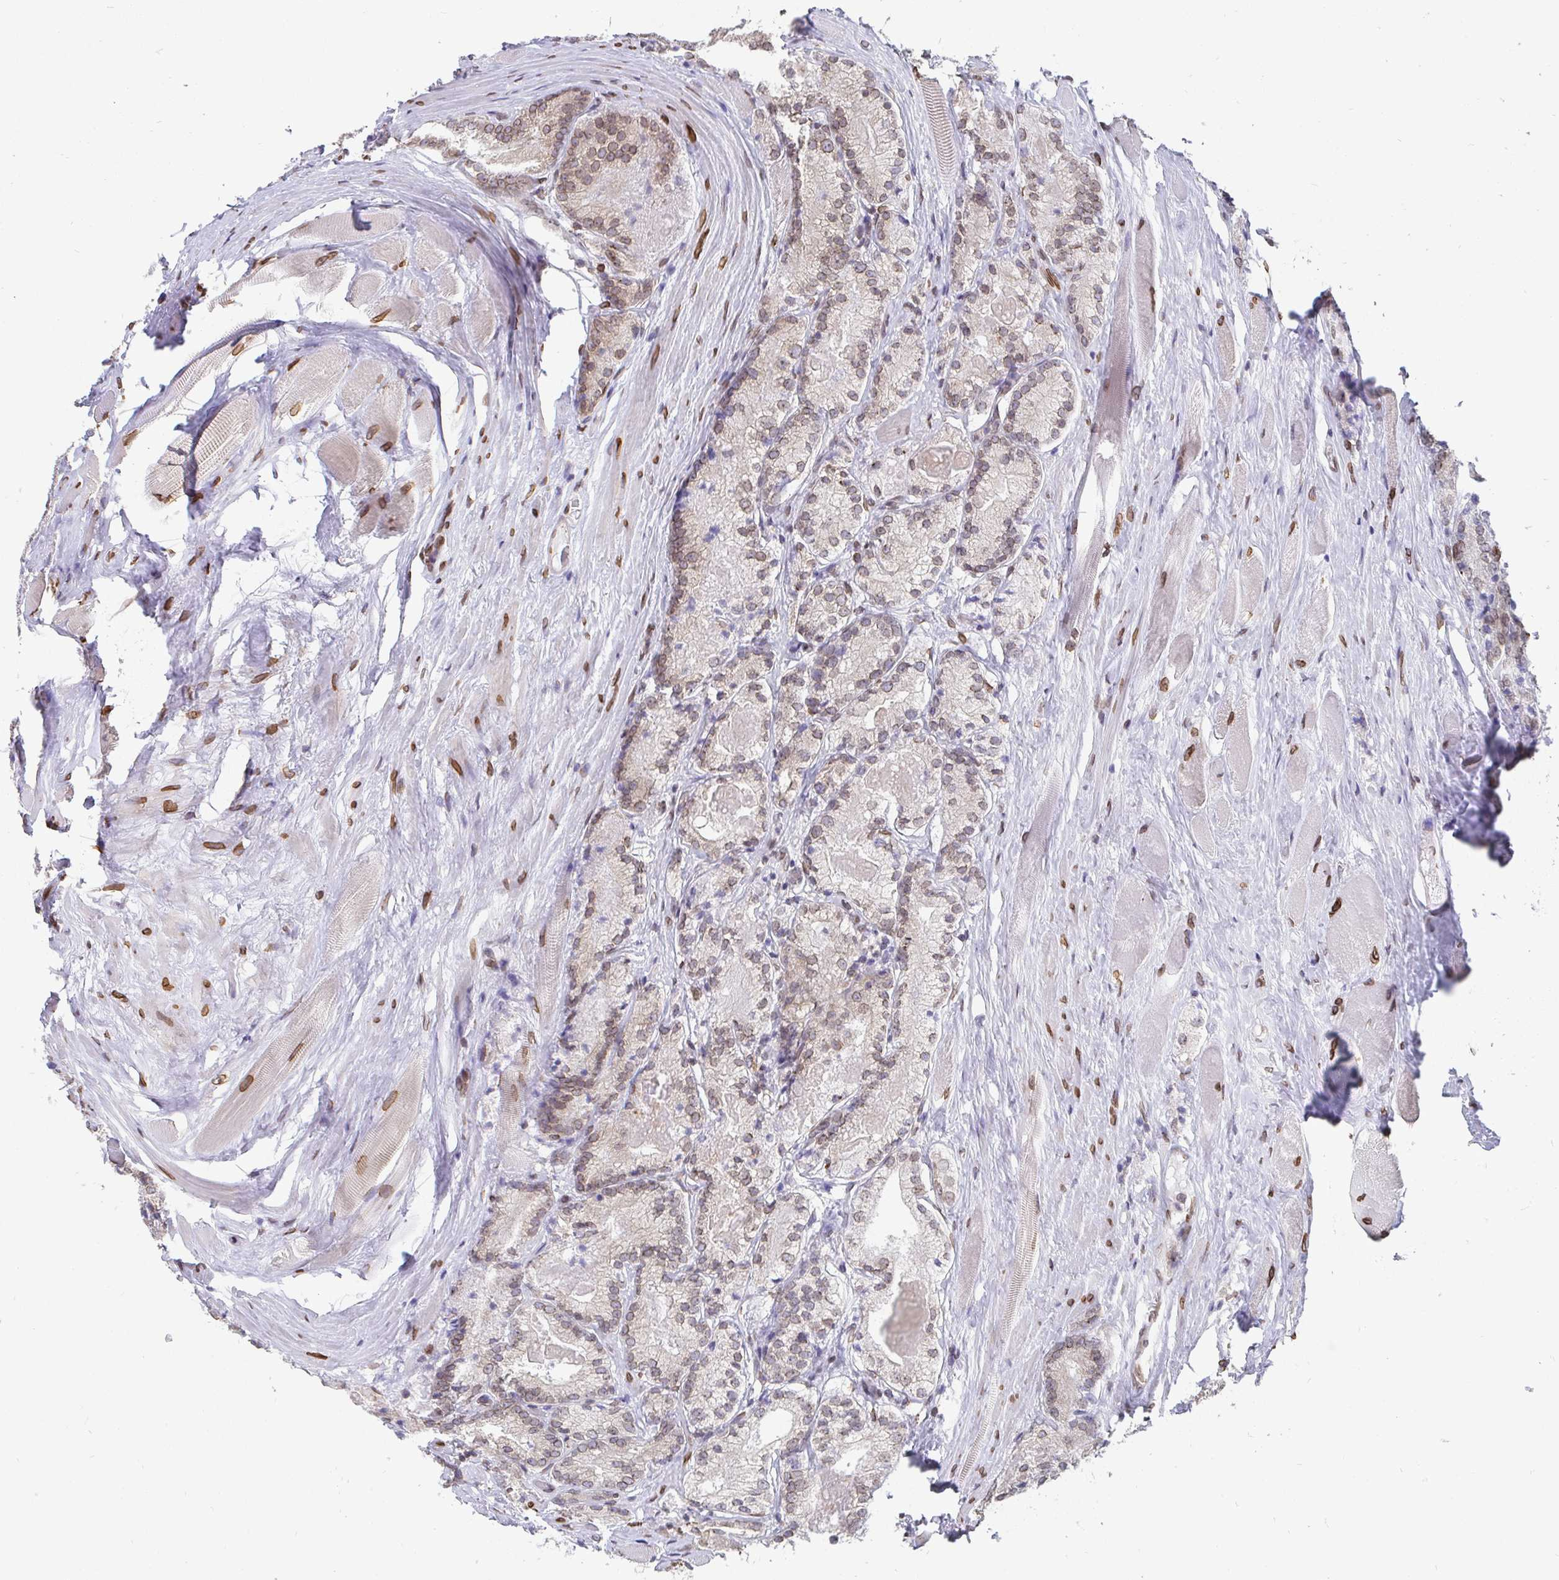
{"staining": {"intensity": "weak", "quantity": "<25%", "location": "cytoplasmic/membranous,nuclear"}, "tissue": "prostate cancer", "cell_type": "Tumor cells", "image_type": "cancer", "snomed": [{"axis": "morphology", "description": "Adenocarcinoma, NOS"}, {"axis": "morphology", "description": "Adenocarcinoma, Low grade"}, {"axis": "topography", "description": "Prostate"}], "caption": "There is no significant positivity in tumor cells of prostate cancer.", "gene": "EMD", "patient": {"sex": "male", "age": 68}}